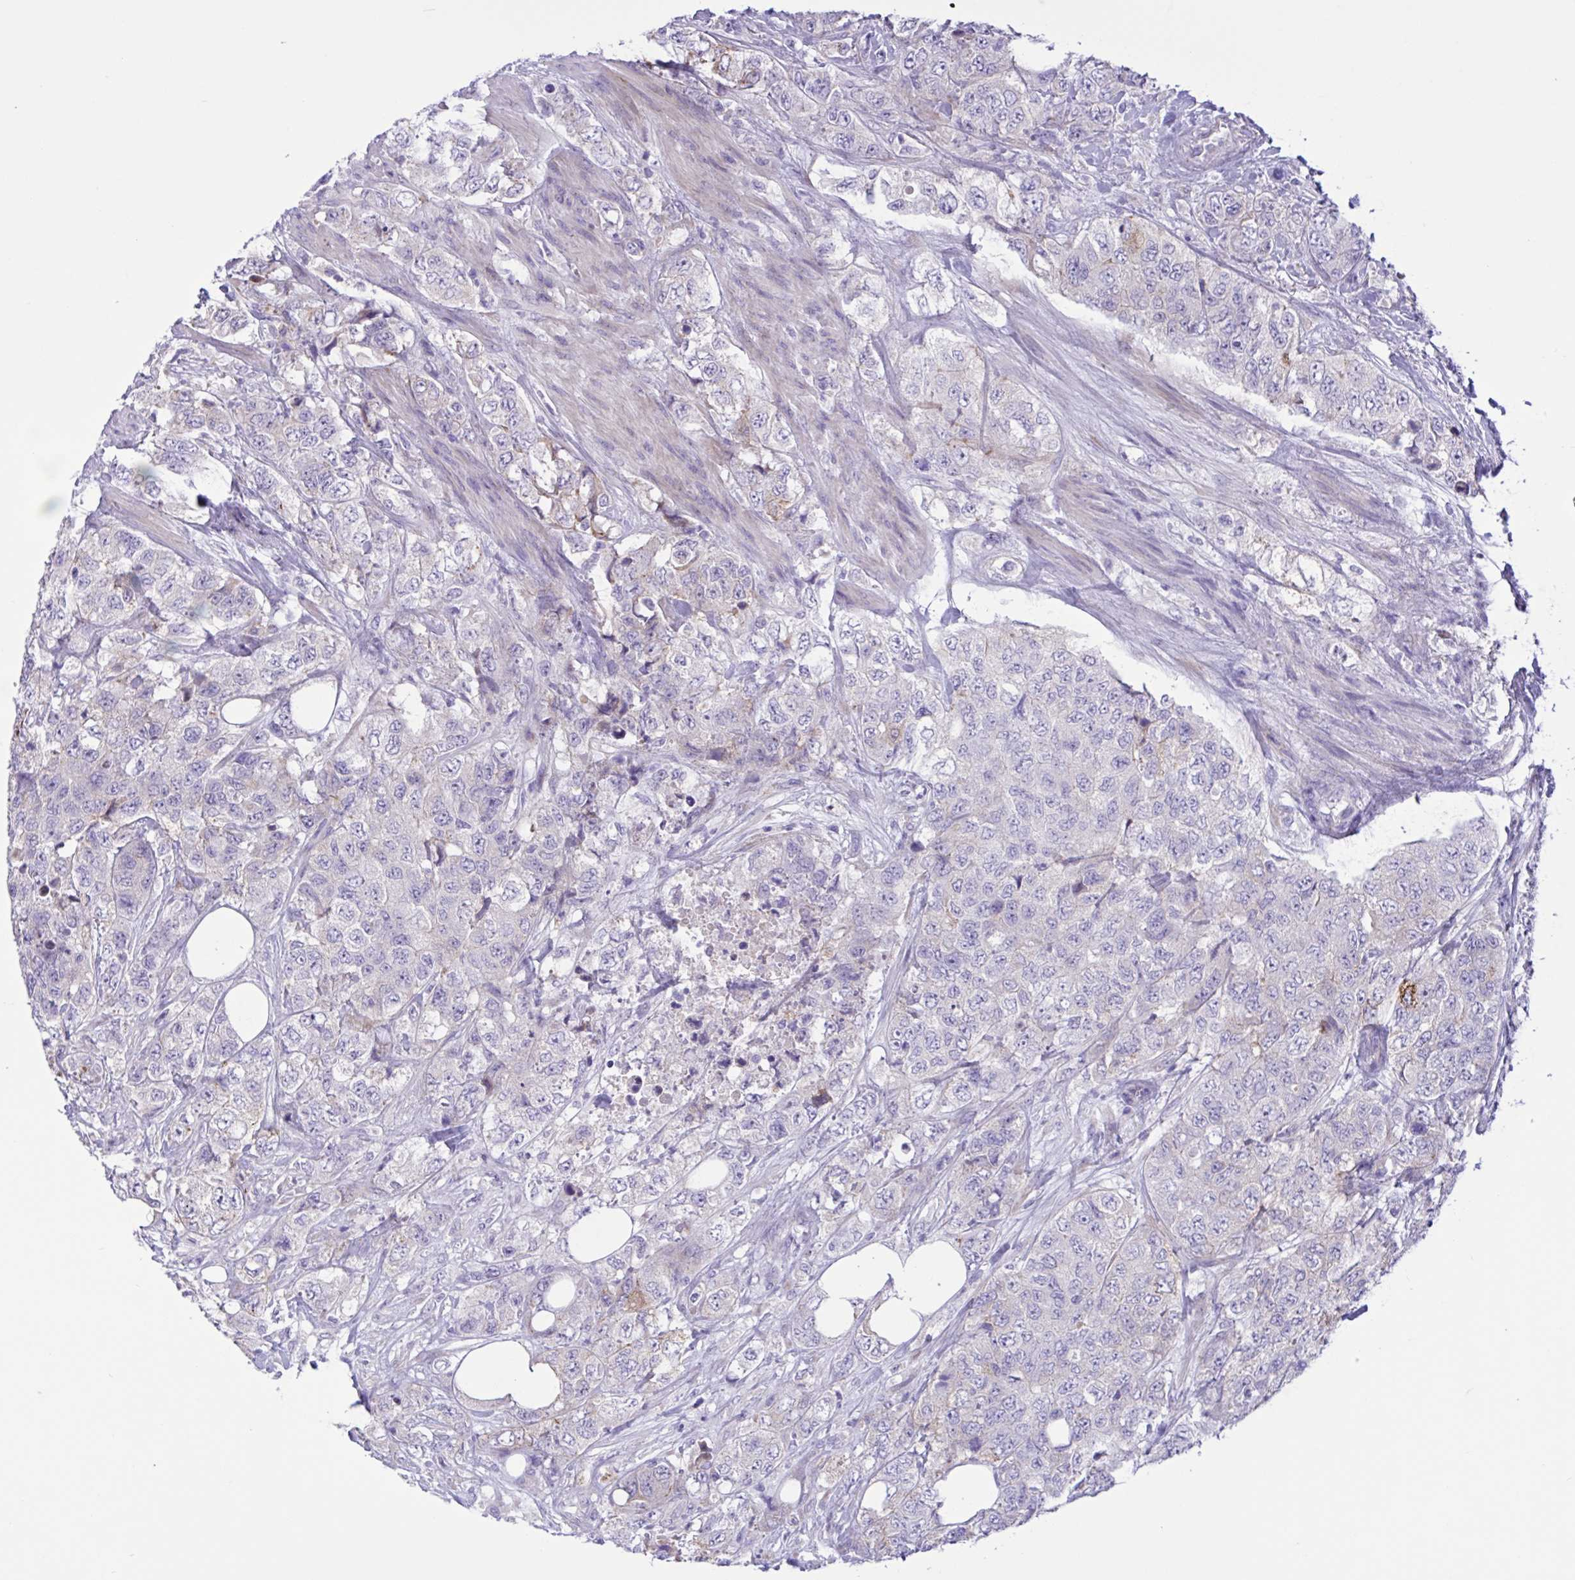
{"staining": {"intensity": "moderate", "quantity": "<25%", "location": "cytoplasmic/membranous"}, "tissue": "urothelial cancer", "cell_type": "Tumor cells", "image_type": "cancer", "snomed": [{"axis": "morphology", "description": "Urothelial carcinoma, High grade"}, {"axis": "topography", "description": "Urinary bladder"}], "caption": "Immunohistochemical staining of urothelial cancer shows low levels of moderate cytoplasmic/membranous protein expression in approximately <25% of tumor cells.", "gene": "DSC3", "patient": {"sex": "female", "age": 78}}